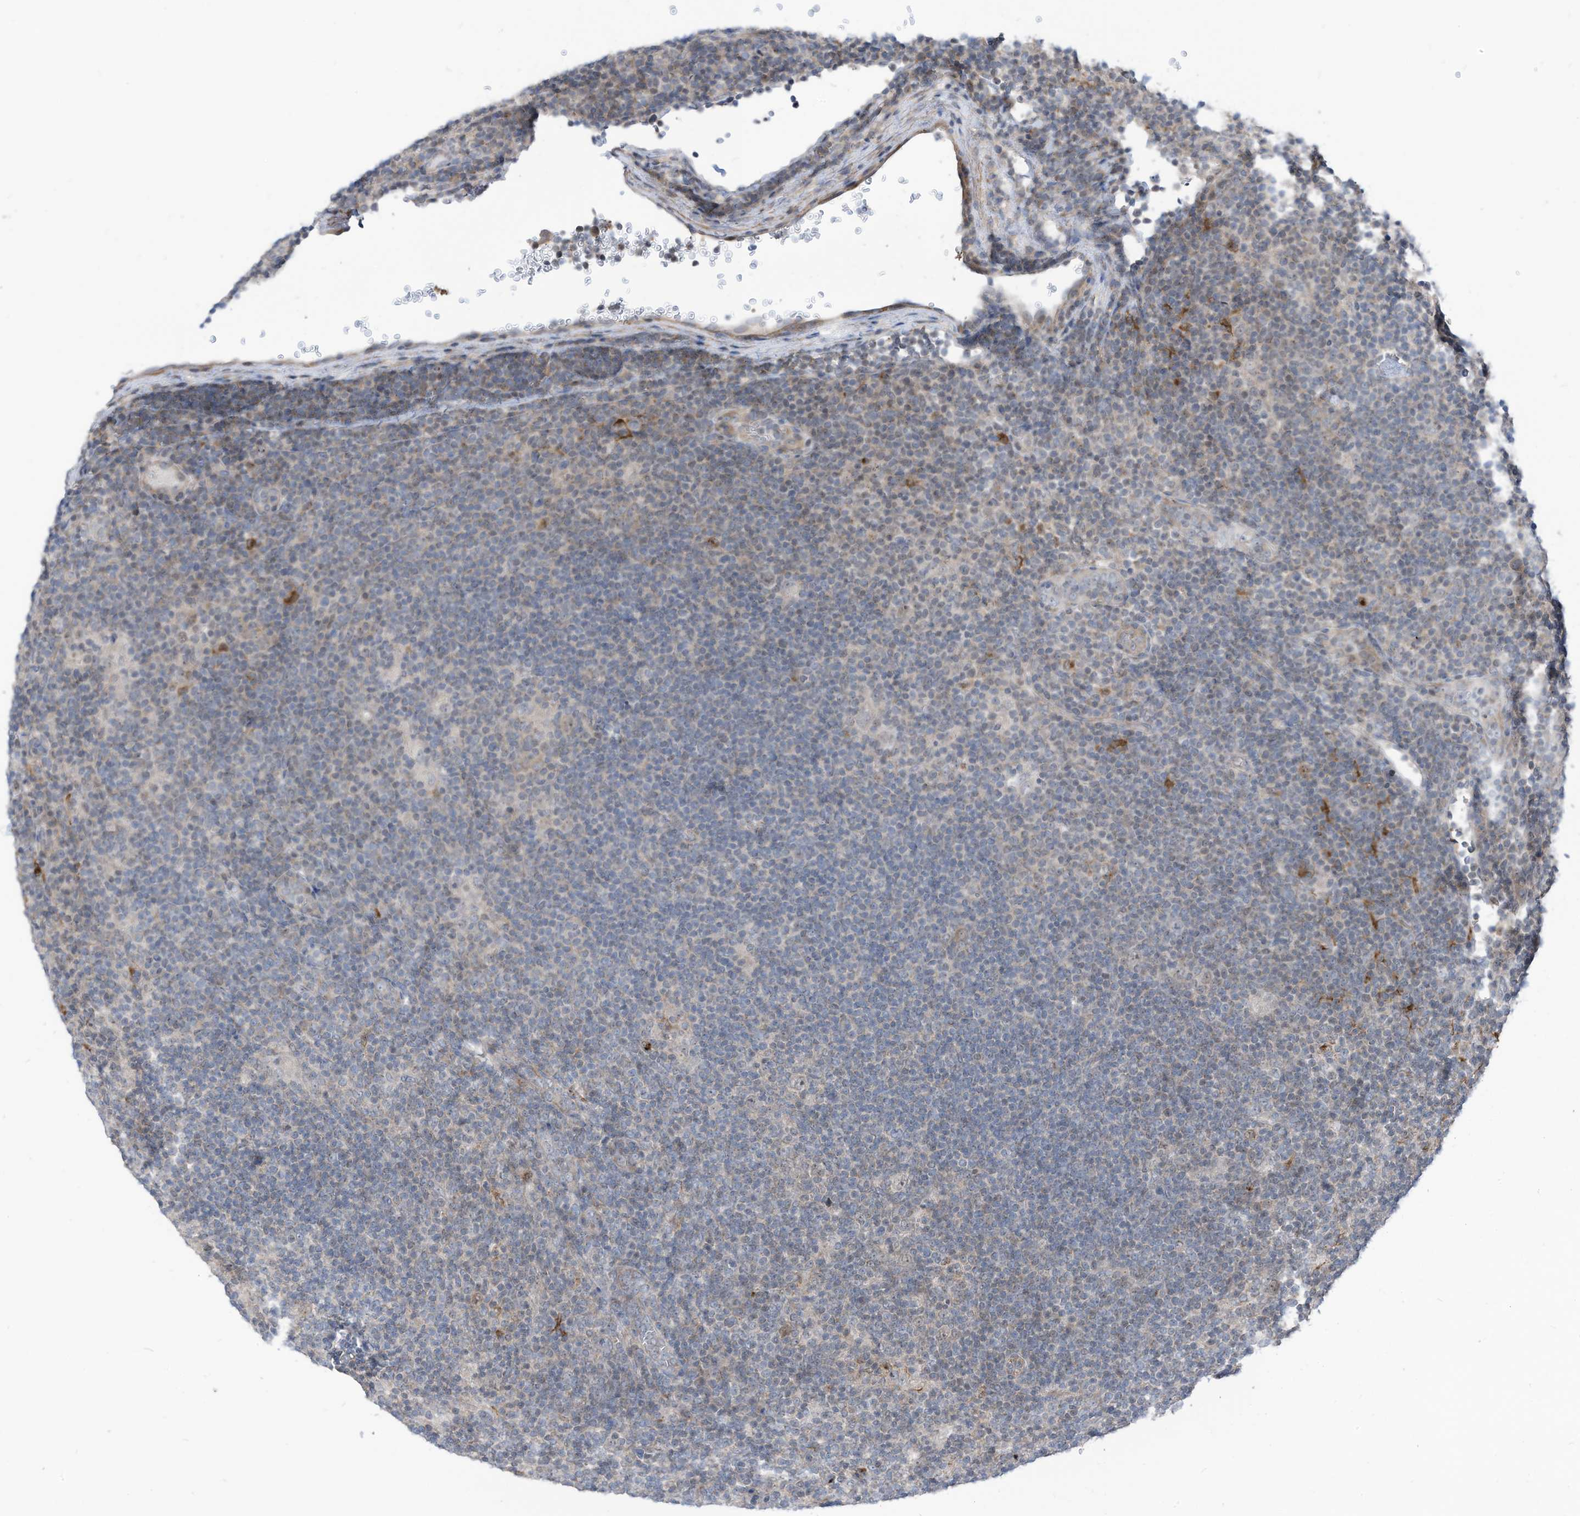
{"staining": {"intensity": "negative", "quantity": "none", "location": "none"}, "tissue": "lymphoma", "cell_type": "Tumor cells", "image_type": "cancer", "snomed": [{"axis": "morphology", "description": "Hodgkin's disease, NOS"}, {"axis": "topography", "description": "Lymph node"}], "caption": "A high-resolution image shows IHC staining of lymphoma, which demonstrates no significant positivity in tumor cells.", "gene": "GPATCH3", "patient": {"sex": "female", "age": 57}}